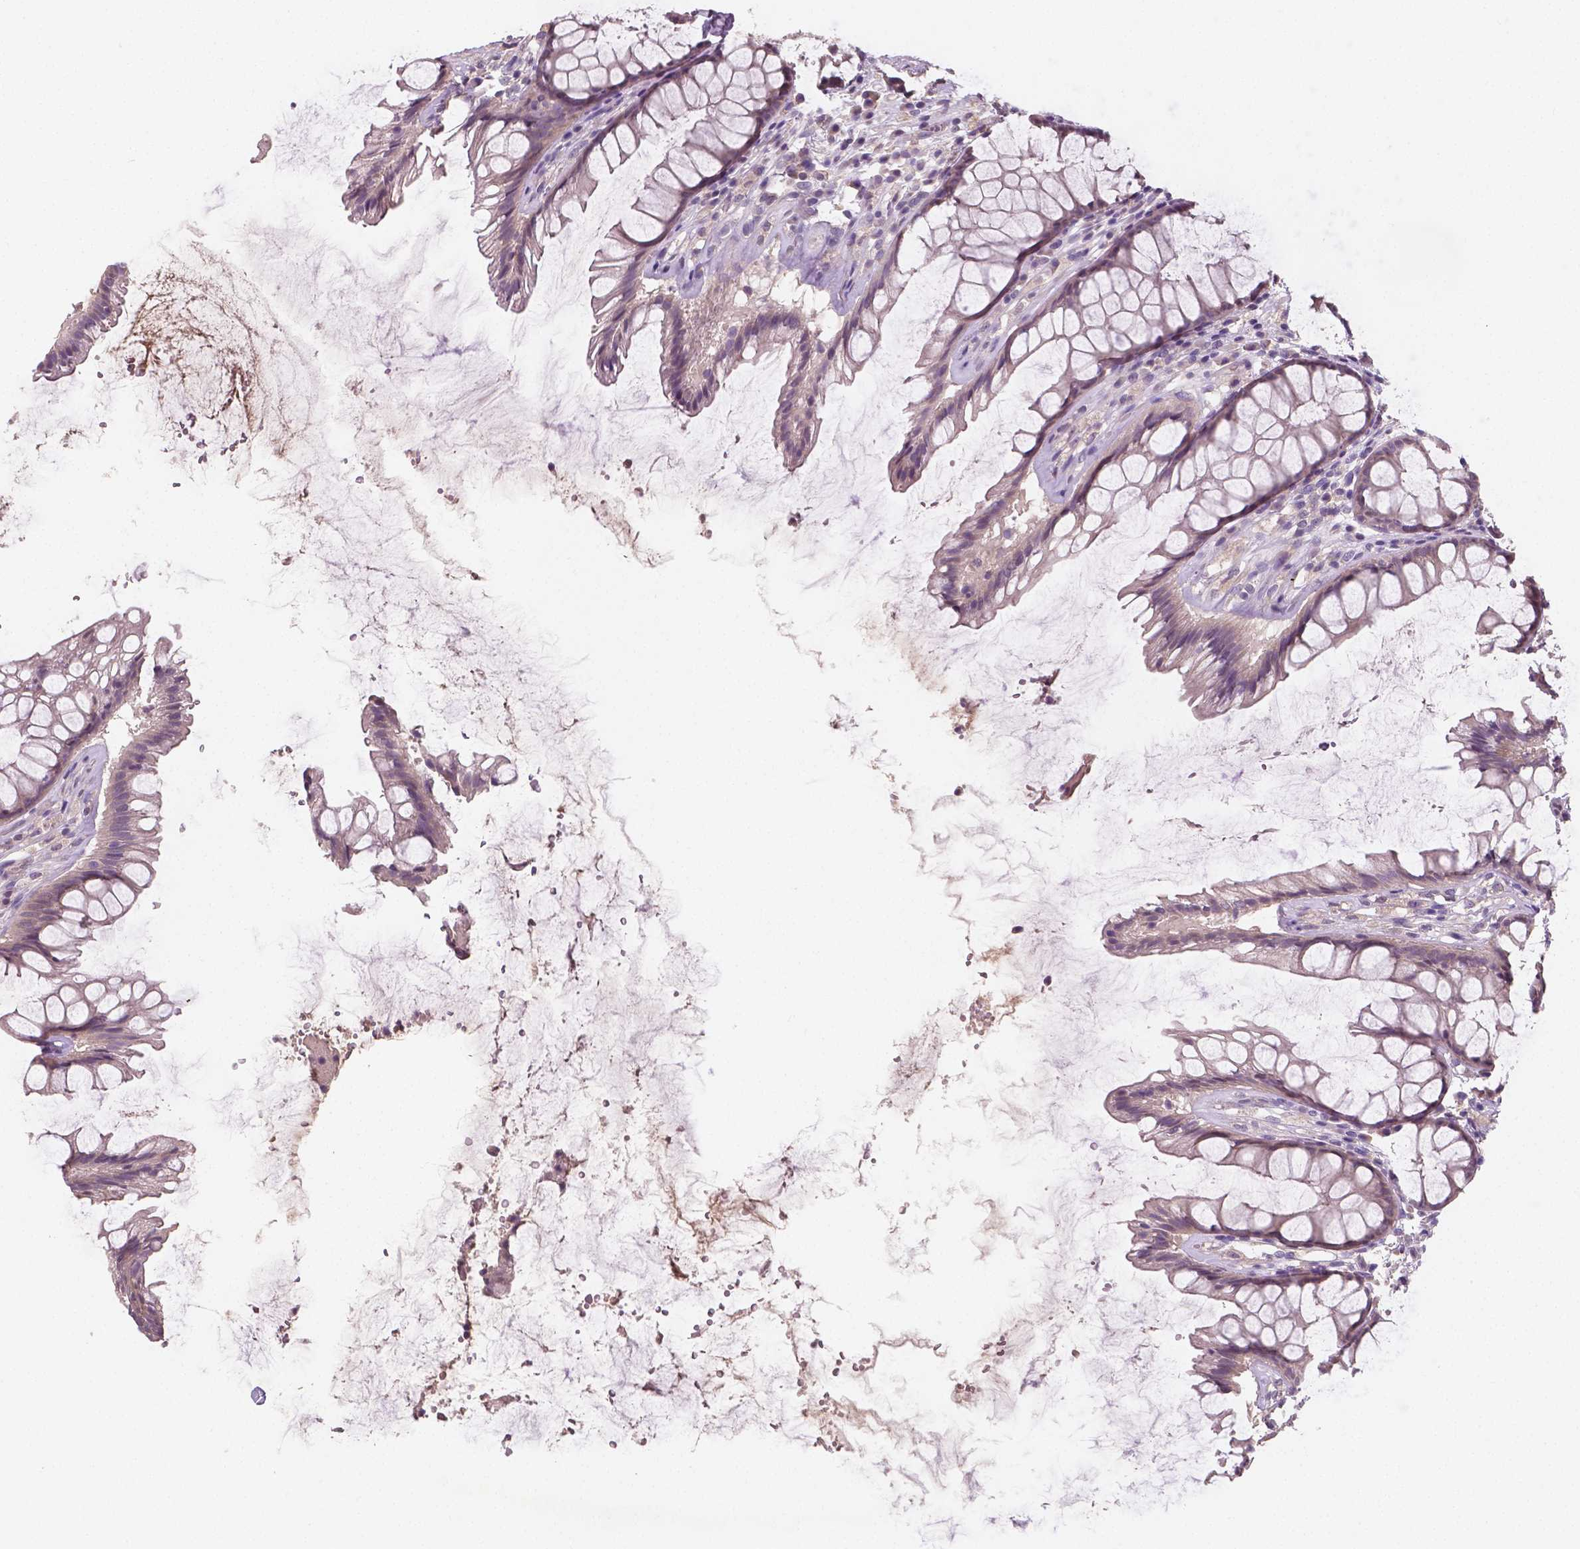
{"staining": {"intensity": "weak", "quantity": "<25%", "location": "cytoplasmic/membranous"}, "tissue": "rectum", "cell_type": "Glandular cells", "image_type": "normal", "snomed": [{"axis": "morphology", "description": "Normal tissue, NOS"}, {"axis": "topography", "description": "Rectum"}], "caption": "IHC image of benign human rectum stained for a protein (brown), which reveals no staining in glandular cells.", "gene": "LSM14B", "patient": {"sex": "male", "age": 72}}